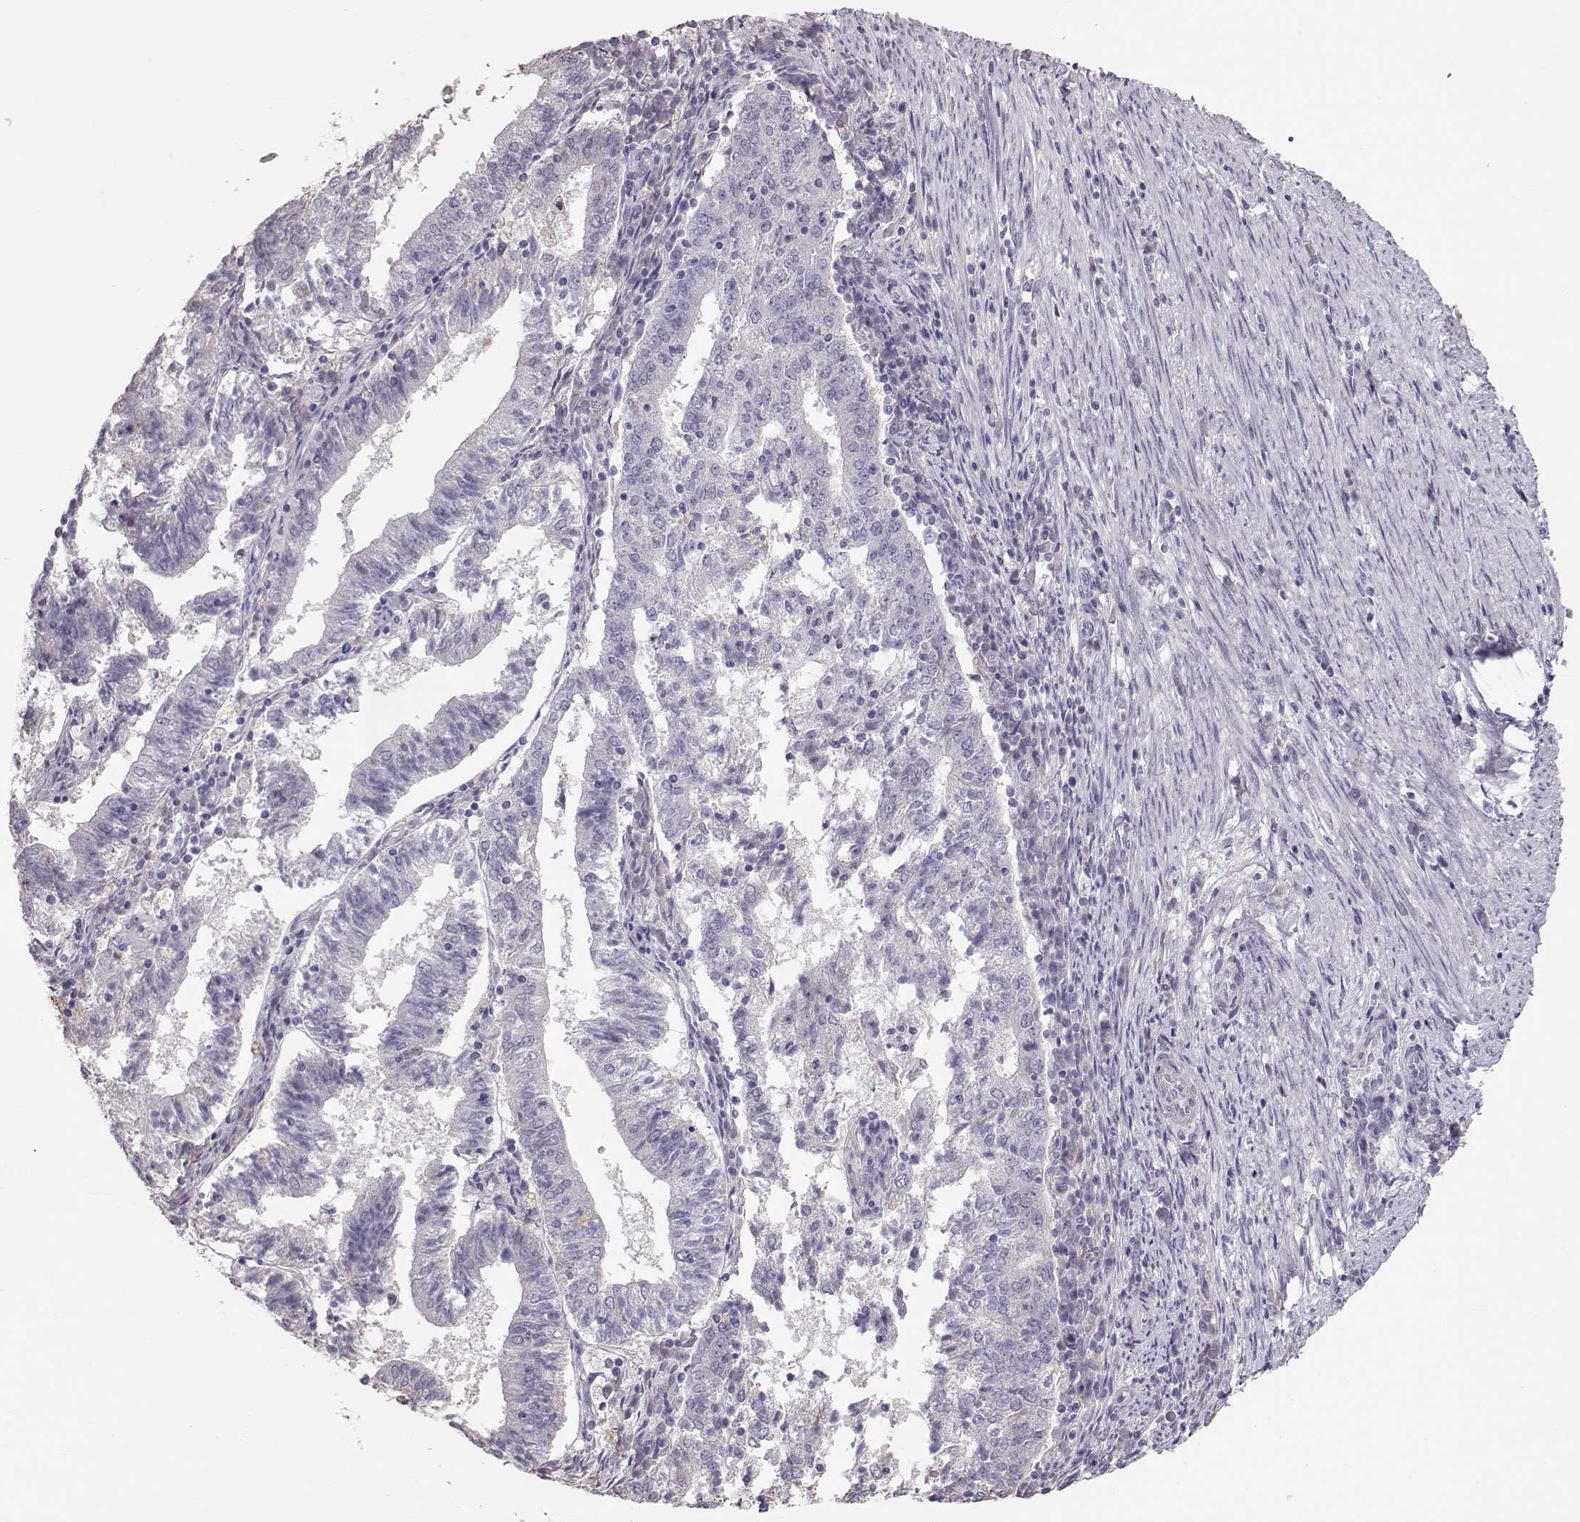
{"staining": {"intensity": "negative", "quantity": "none", "location": "none"}, "tissue": "endometrial cancer", "cell_type": "Tumor cells", "image_type": "cancer", "snomed": [{"axis": "morphology", "description": "Adenocarcinoma, NOS"}, {"axis": "topography", "description": "Endometrium"}], "caption": "Endometrial cancer stained for a protein using immunohistochemistry (IHC) exhibits no expression tumor cells.", "gene": "POU1F1", "patient": {"sex": "female", "age": 82}}